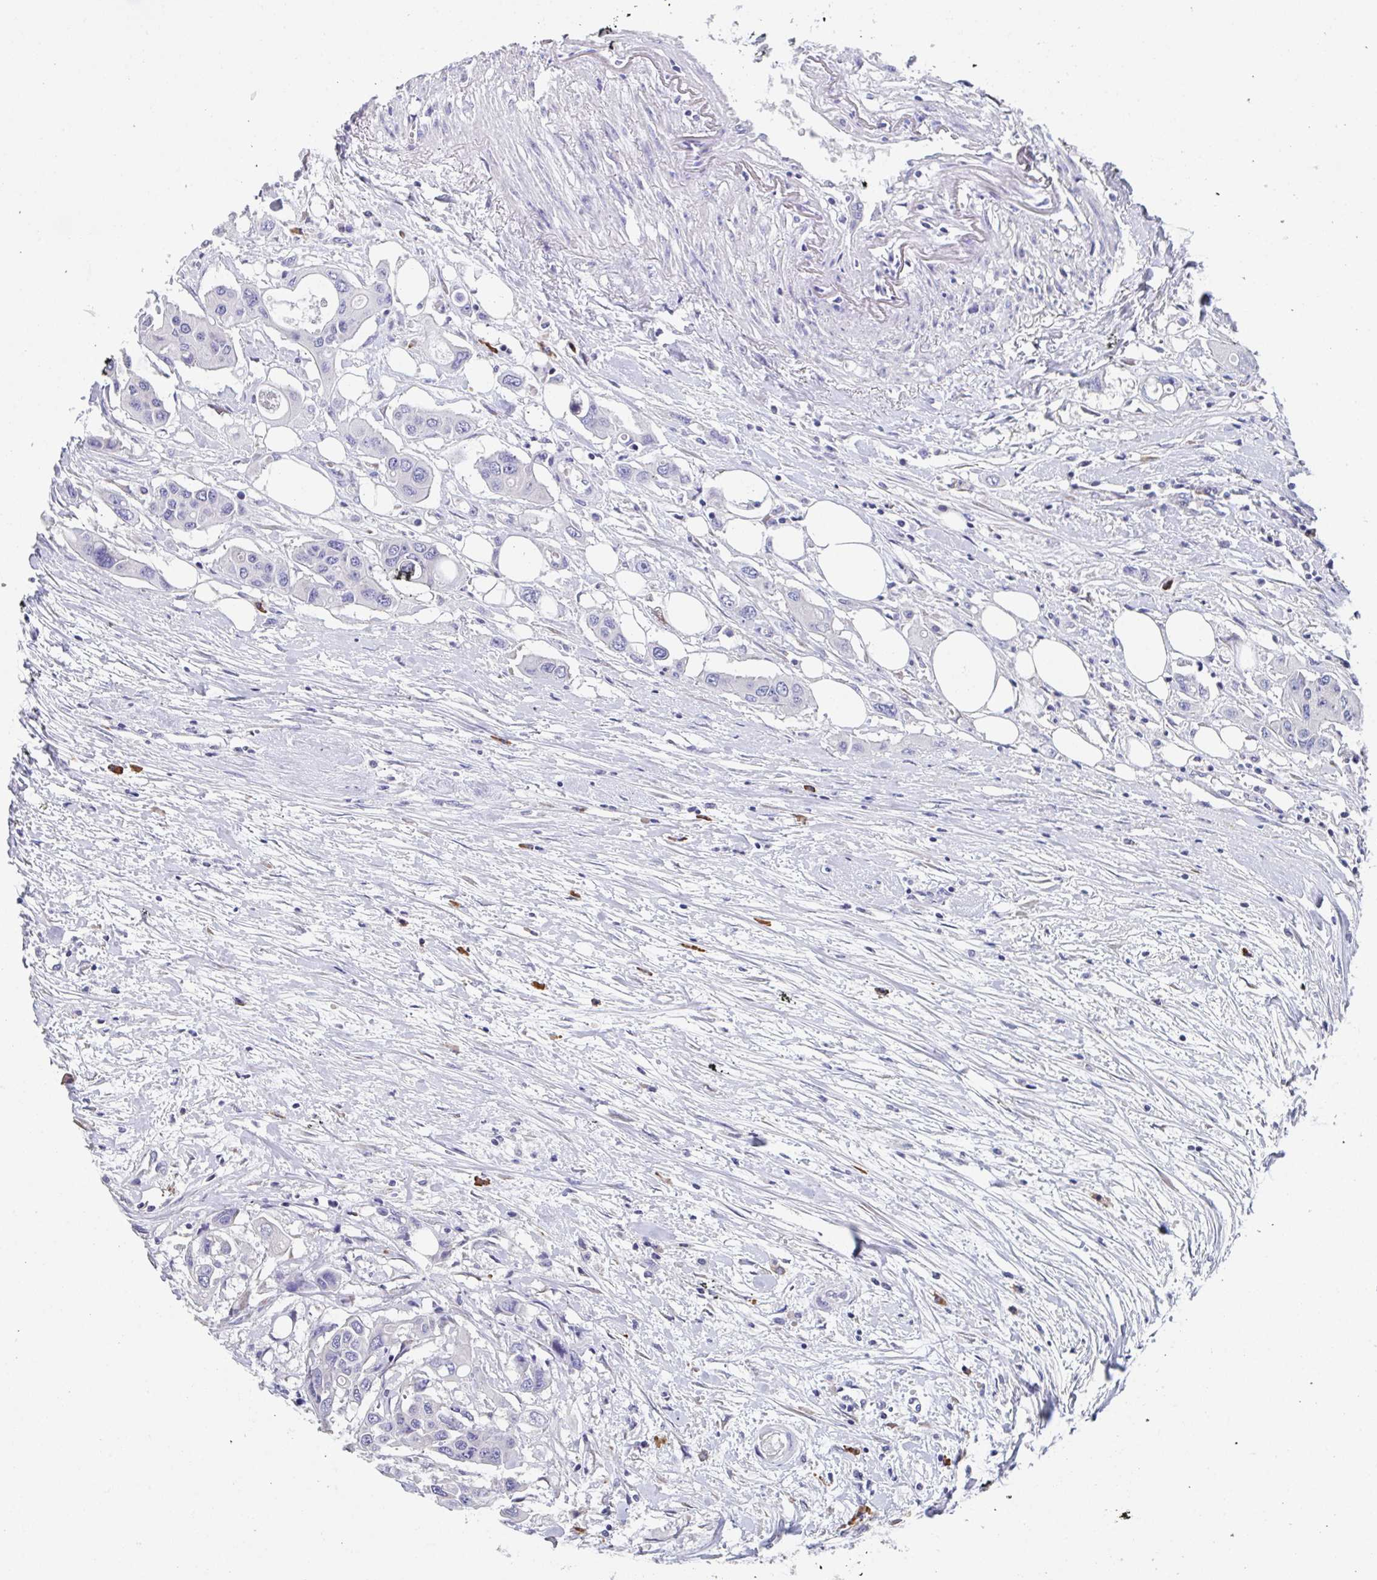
{"staining": {"intensity": "negative", "quantity": "none", "location": "none"}, "tissue": "colorectal cancer", "cell_type": "Tumor cells", "image_type": "cancer", "snomed": [{"axis": "morphology", "description": "Adenocarcinoma, NOS"}, {"axis": "topography", "description": "Colon"}], "caption": "Tumor cells show no significant positivity in colorectal adenocarcinoma.", "gene": "LRRC58", "patient": {"sex": "male", "age": 77}}